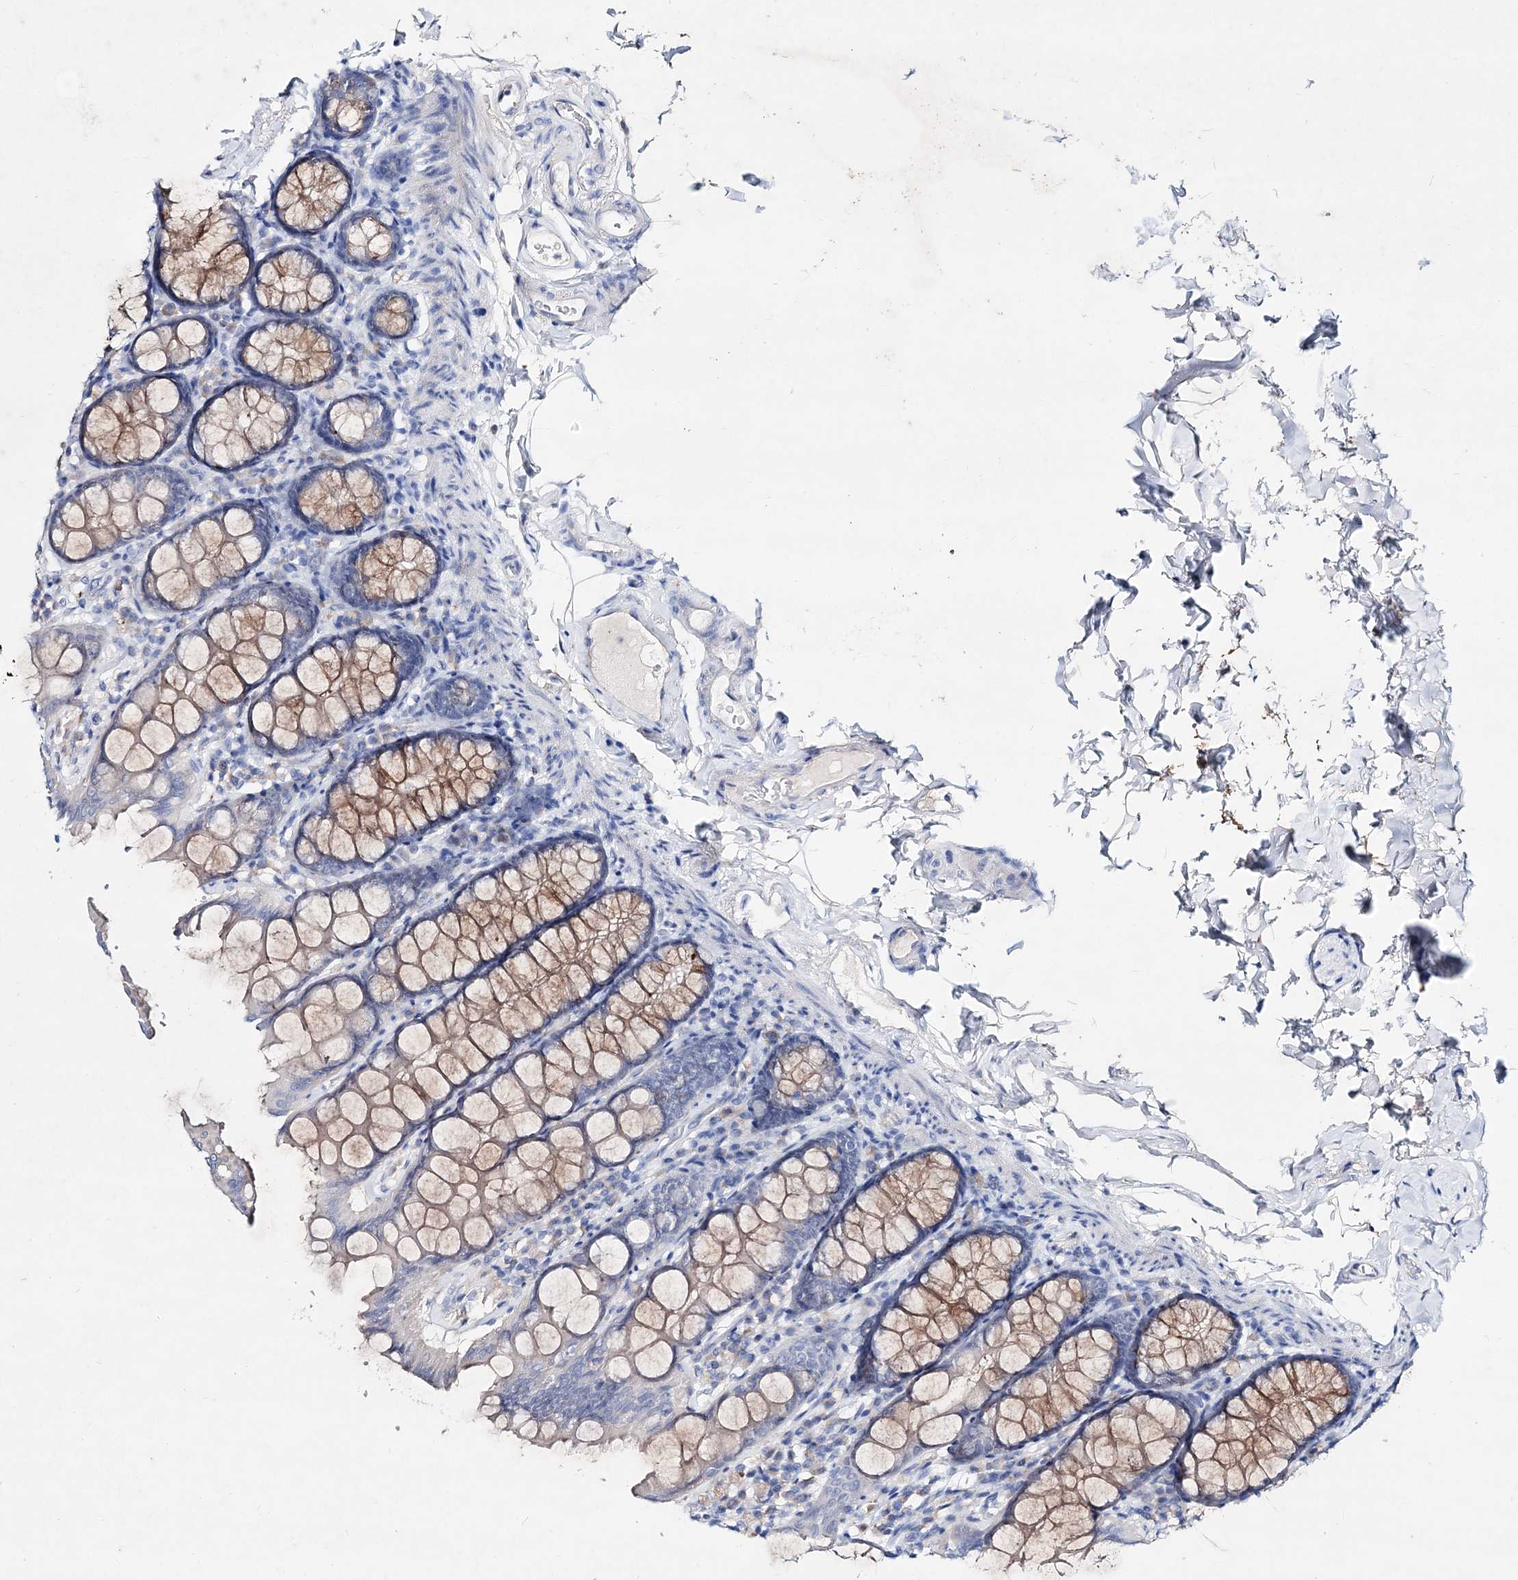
{"staining": {"intensity": "negative", "quantity": "none", "location": "none"}, "tissue": "colon", "cell_type": "Endothelial cells", "image_type": "normal", "snomed": [{"axis": "morphology", "description": "Normal tissue, NOS"}, {"axis": "topography", "description": "Colon"}, {"axis": "topography", "description": "Peripheral nerve tissue"}], "caption": "IHC photomicrograph of unremarkable colon: colon stained with DAB exhibits no significant protein staining in endothelial cells. (DAB (3,3'-diaminobenzidine) immunohistochemistry (IHC) visualized using brightfield microscopy, high magnification).", "gene": "SPINK7", "patient": {"sex": "female", "age": 61}}